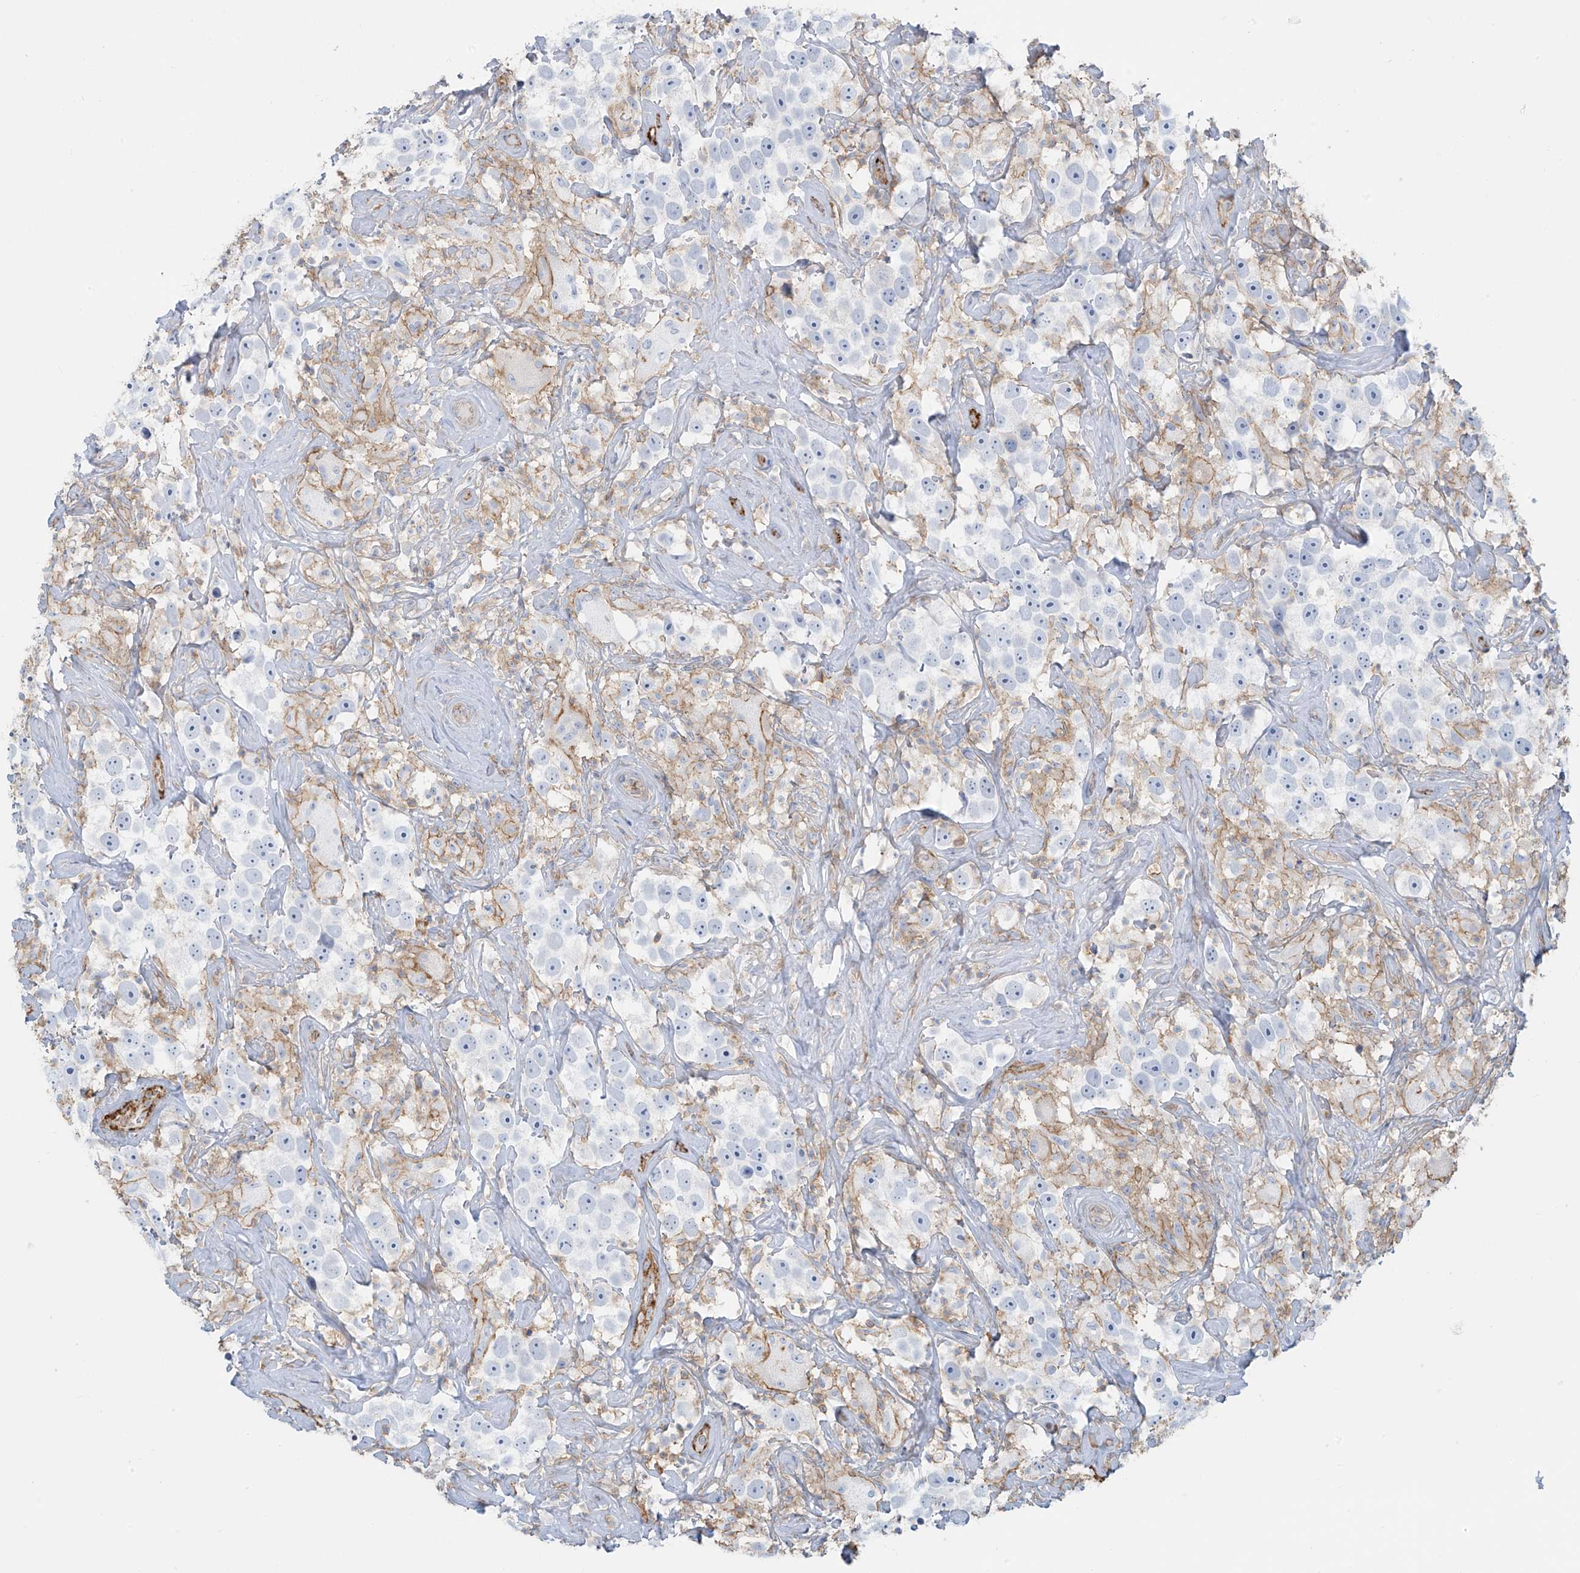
{"staining": {"intensity": "negative", "quantity": "none", "location": "none"}, "tissue": "testis cancer", "cell_type": "Tumor cells", "image_type": "cancer", "snomed": [{"axis": "morphology", "description": "Seminoma, NOS"}, {"axis": "topography", "description": "Testis"}], "caption": "Tumor cells are negative for brown protein staining in testis seminoma.", "gene": "ZNF846", "patient": {"sex": "male", "age": 49}}